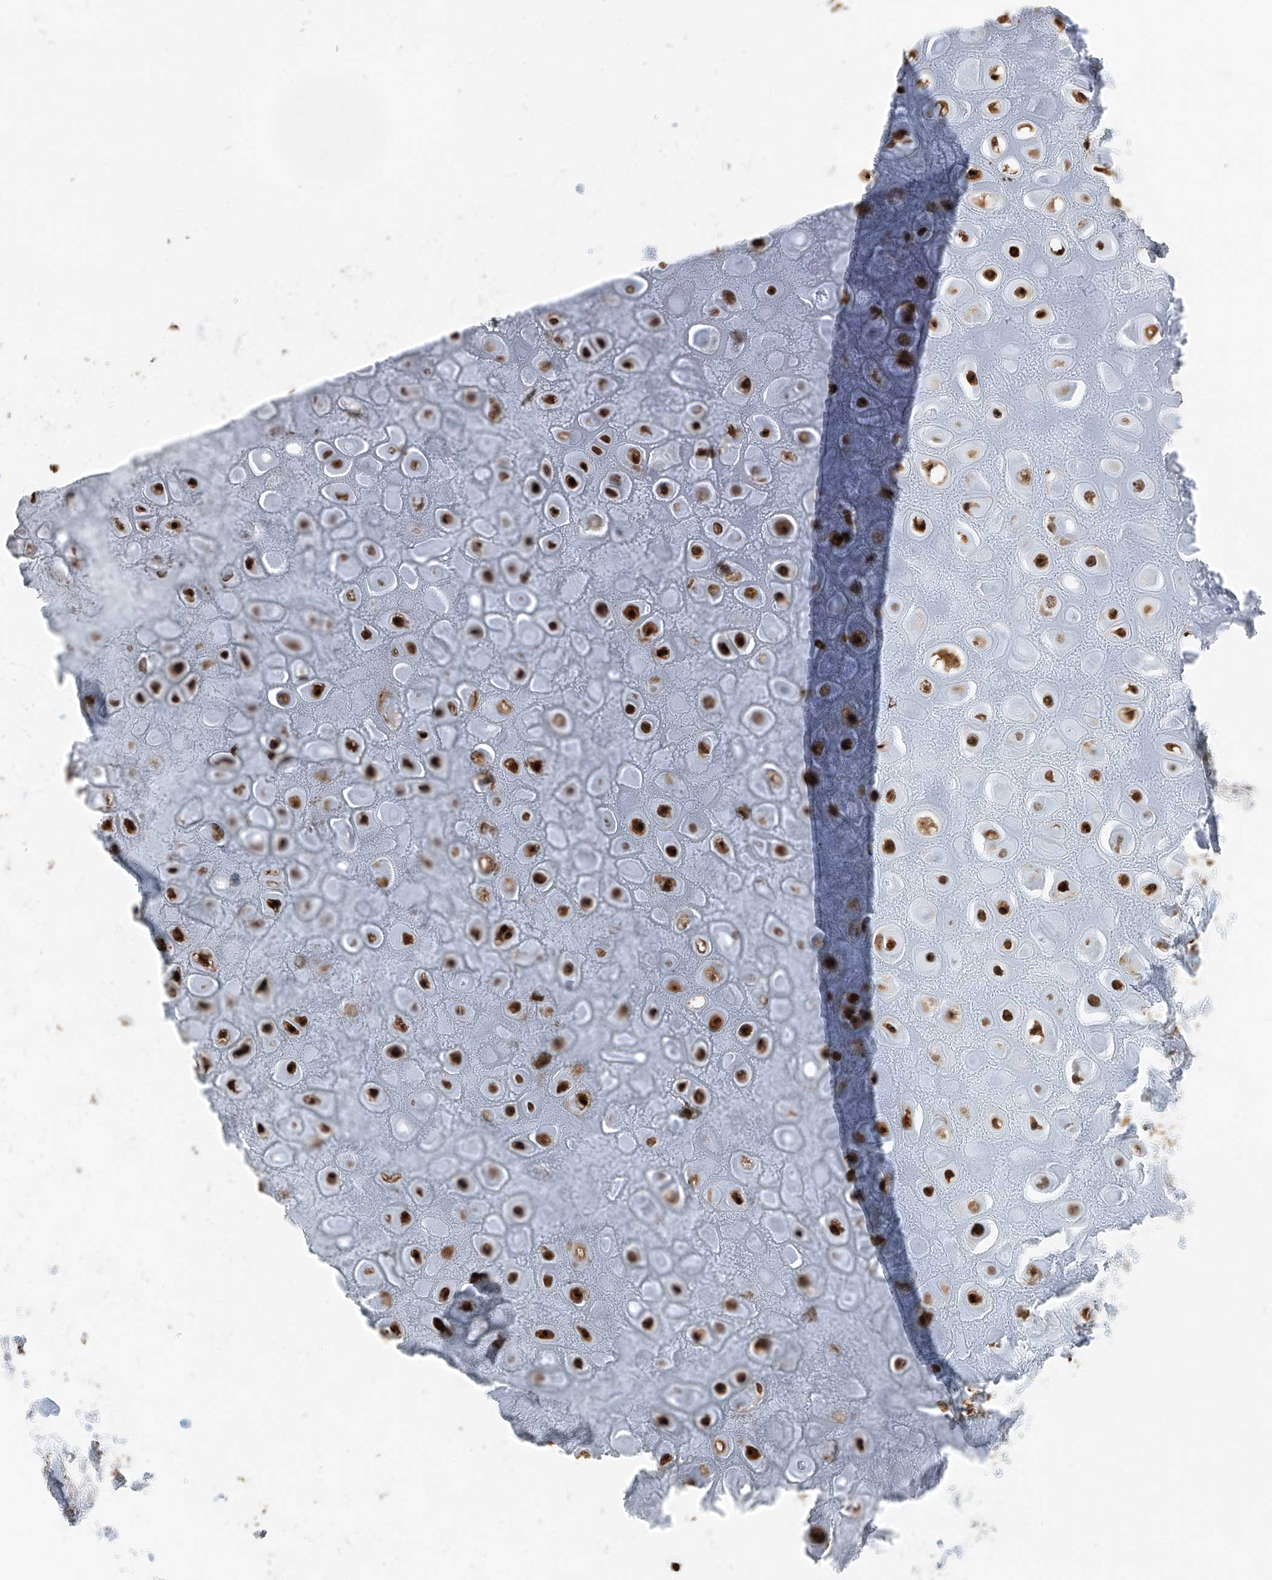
{"staining": {"intensity": "weak", "quantity": "25%-75%", "location": "nuclear"}, "tissue": "adipose tissue", "cell_type": "Adipocytes", "image_type": "normal", "snomed": [{"axis": "morphology", "description": "Normal tissue, NOS"}, {"axis": "morphology", "description": "Basal cell carcinoma"}, {"axis": "topography", "description": "Skin"}], "caption": "Immunohistochemistry histopathology image of unremarkable adipose tissue: adipose tissue stained using immunohistochemistry reveals low levels of weak protein expression localized specifically in the nuclear of adipocytes, appearing as a nuclear brown color.", "gene": "HSPA6", "patient": {"sex": "female", "age": 89}}